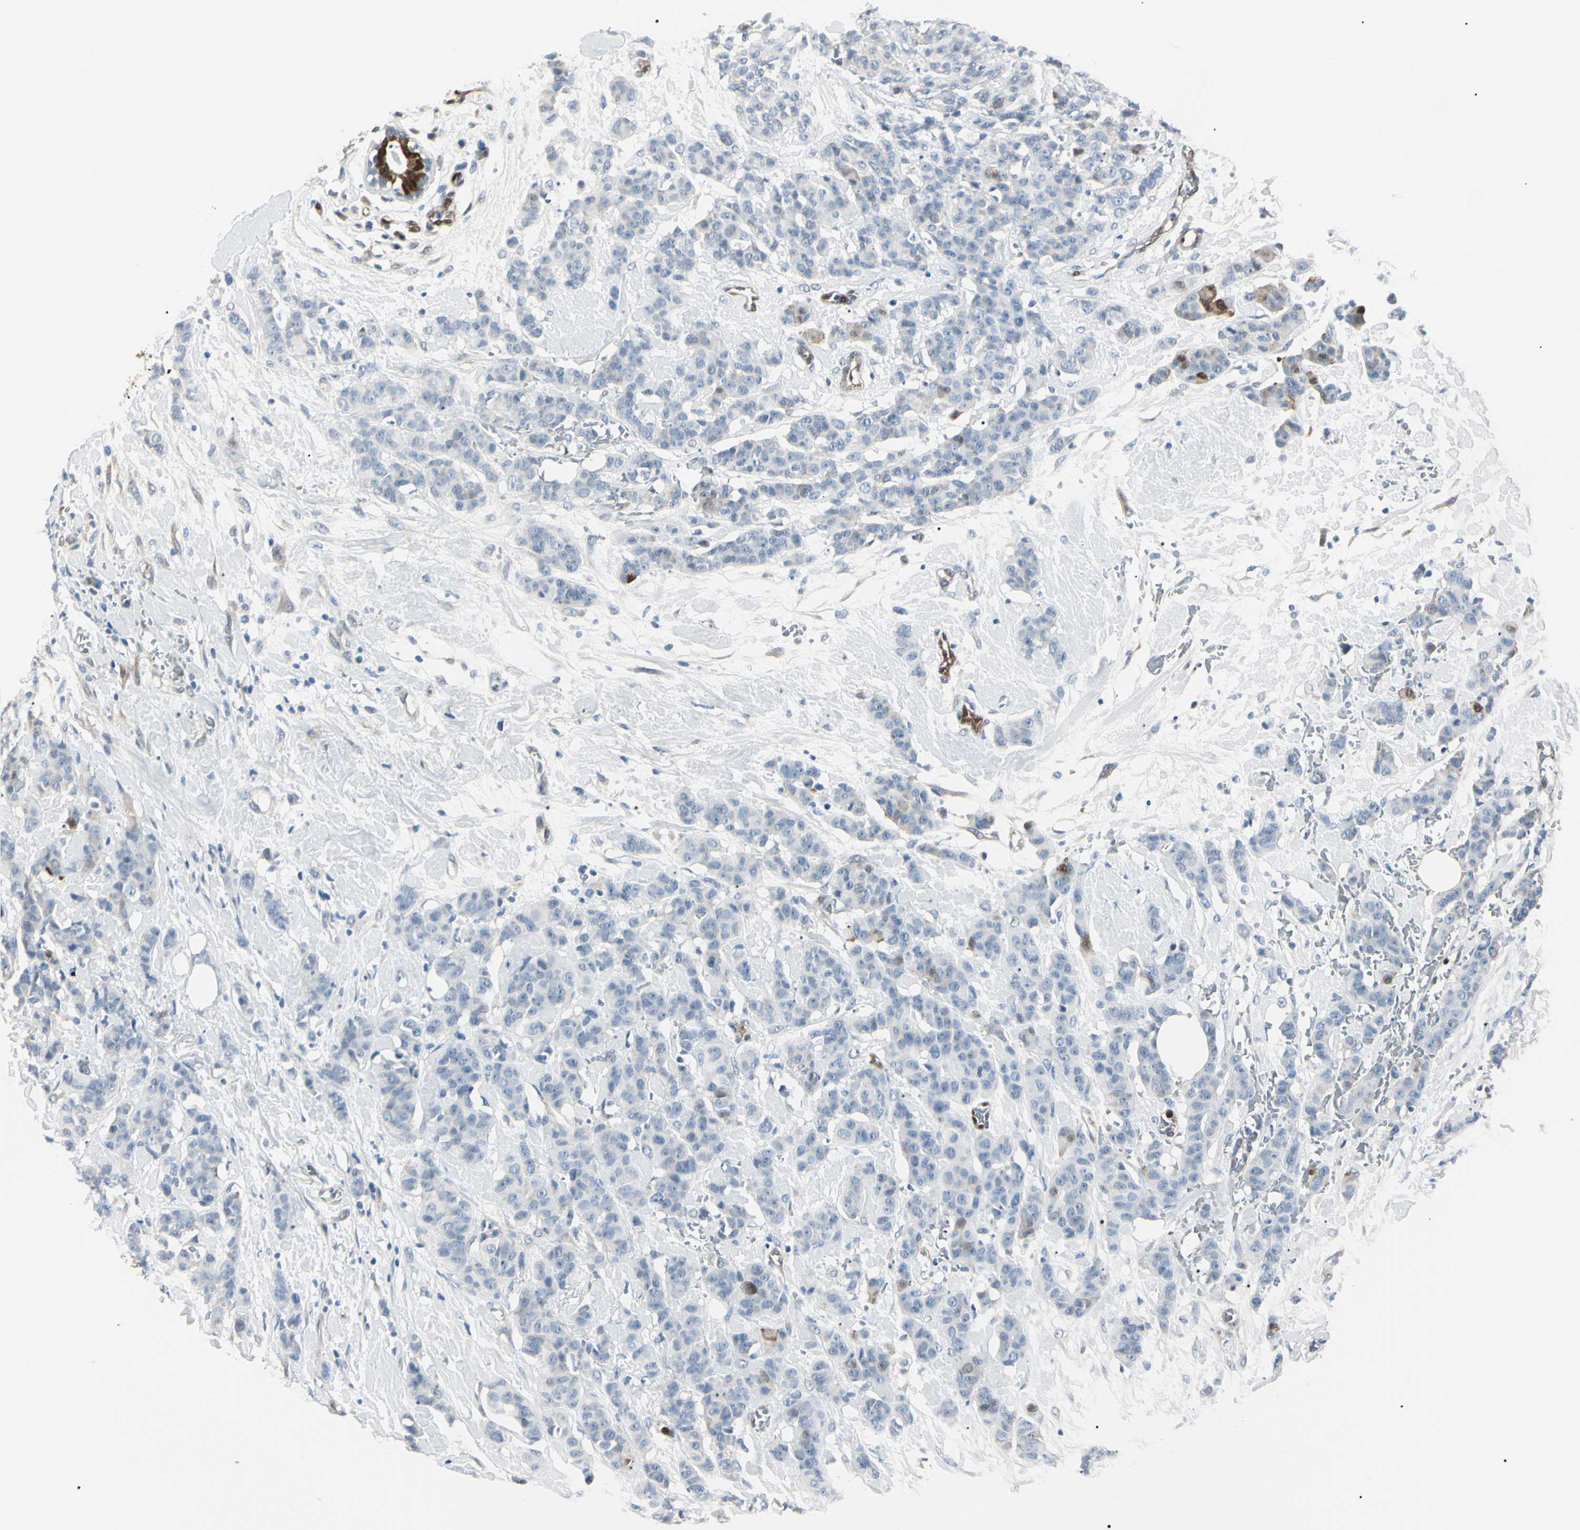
{"staining": {"intensity": "weak", "quantity": "<25%", "location": "cytoplasmic/membranous"}, "tissue": "breast cancer", "cell_type": "Tumor cells", "image_type": "cancer", "snomed": [{"axis": "morphology", "description": "Normal tissue, NOS"}, {"axis": "morphology", "description": "Duct carcinoma"}, {"axis": "topography", "description": "Breast"}], "caption": "DAB immunohistochemical staining of human breast cancer reveals no significant expression in tumor cells.", "gene": "AKR1C3", "patient": {"sex": "female", "age": 40}}